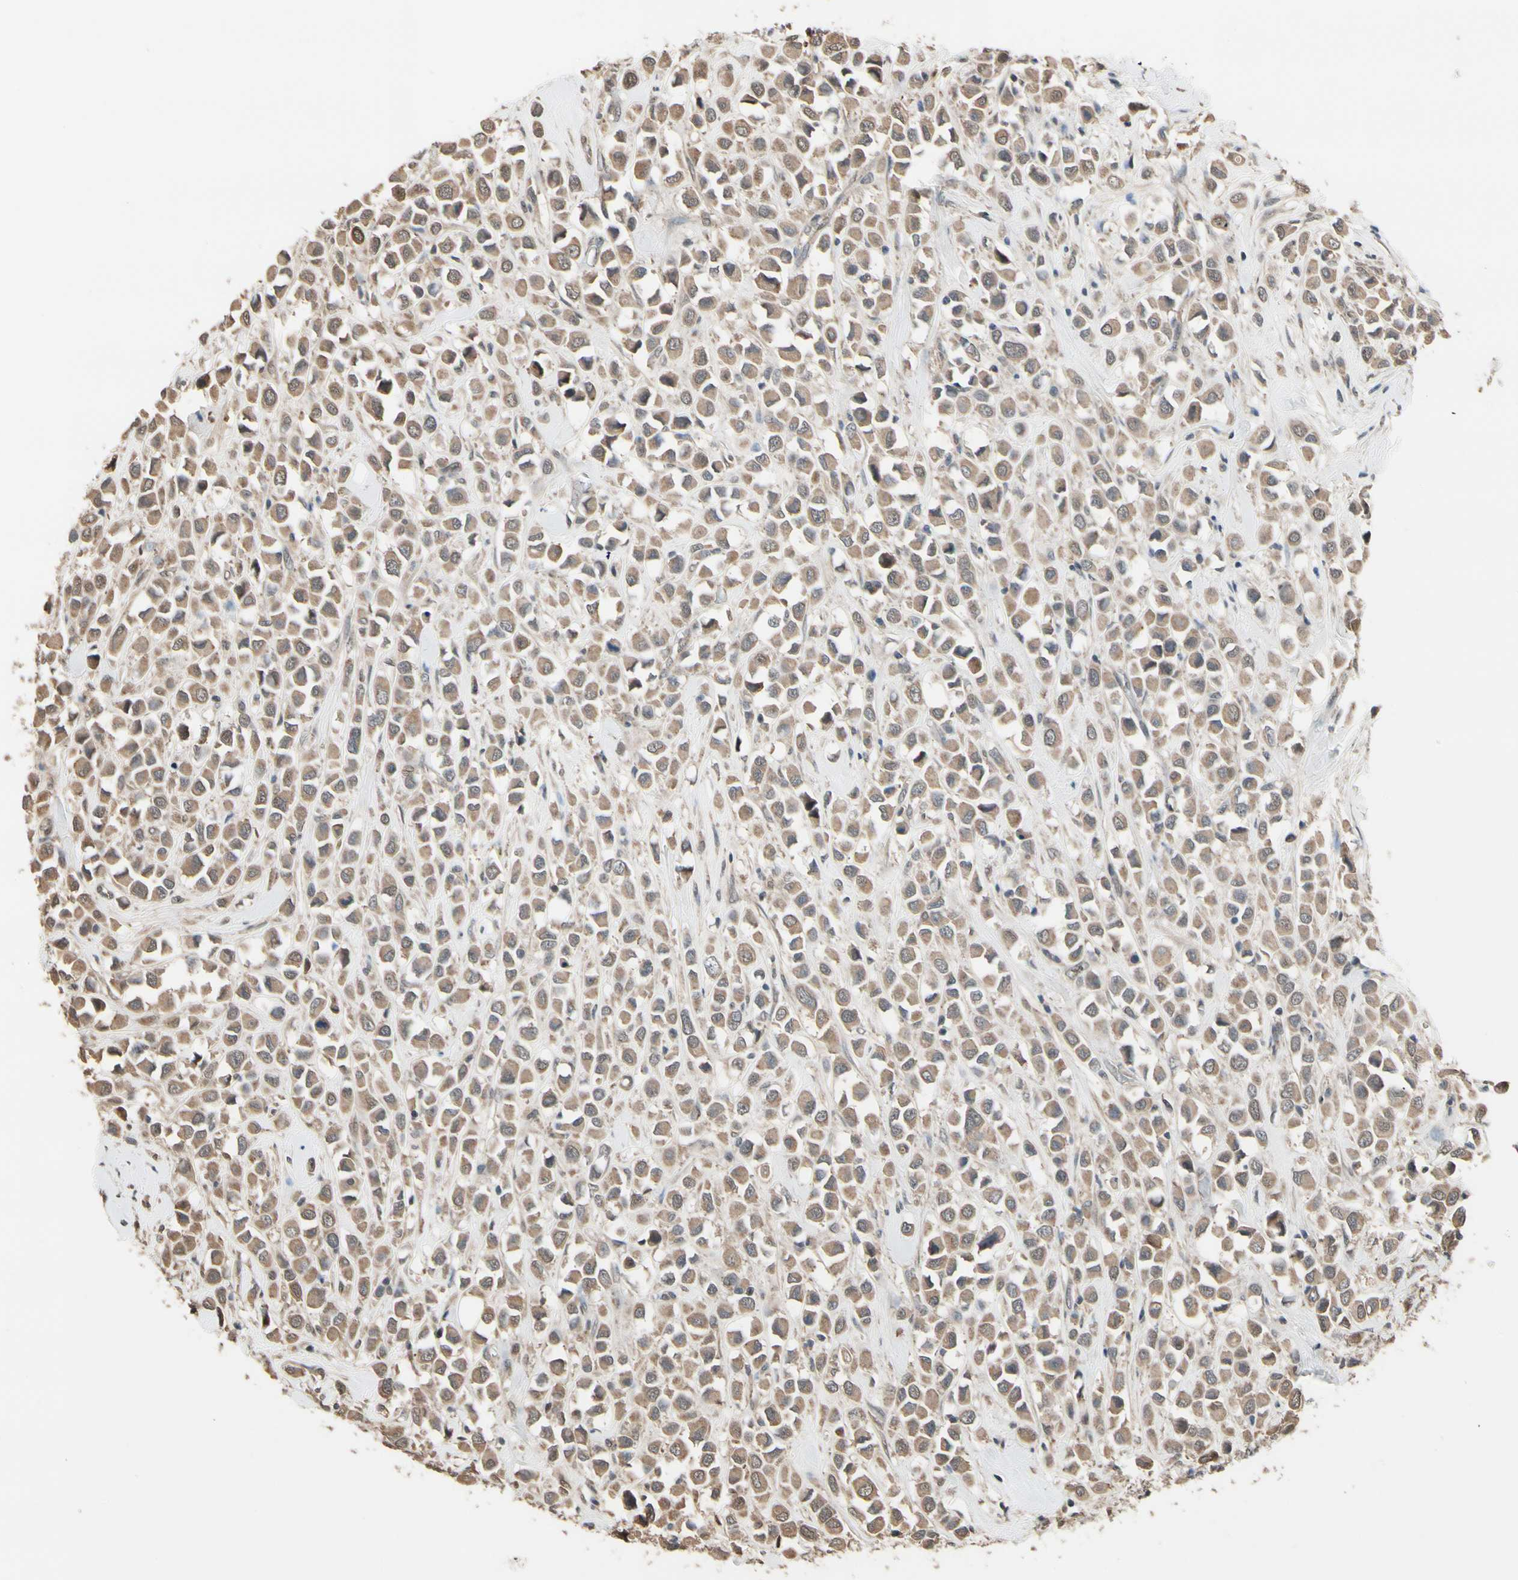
{"staining": {"intensity": "moderate", "quantity": ">75%", "location": "cytoplasmic/membranous"}, "tissue": "breast cancer", "cell_type": "Tumor cells", "image_type": "cancer", "snomed": [{"axis": "morphology", "description": "Duct carcinoma"}, {"axis": "topography", "description": "Breast"}], "caption": "Protein expression analysis of human breast cancer (intraductal carcinoma) reveals moderate cytoplasmic/membranous staining in approximately >75% of tumor cells.", "gene": "PNPLA7", "patient": {"sex": "female", "age": 61}}